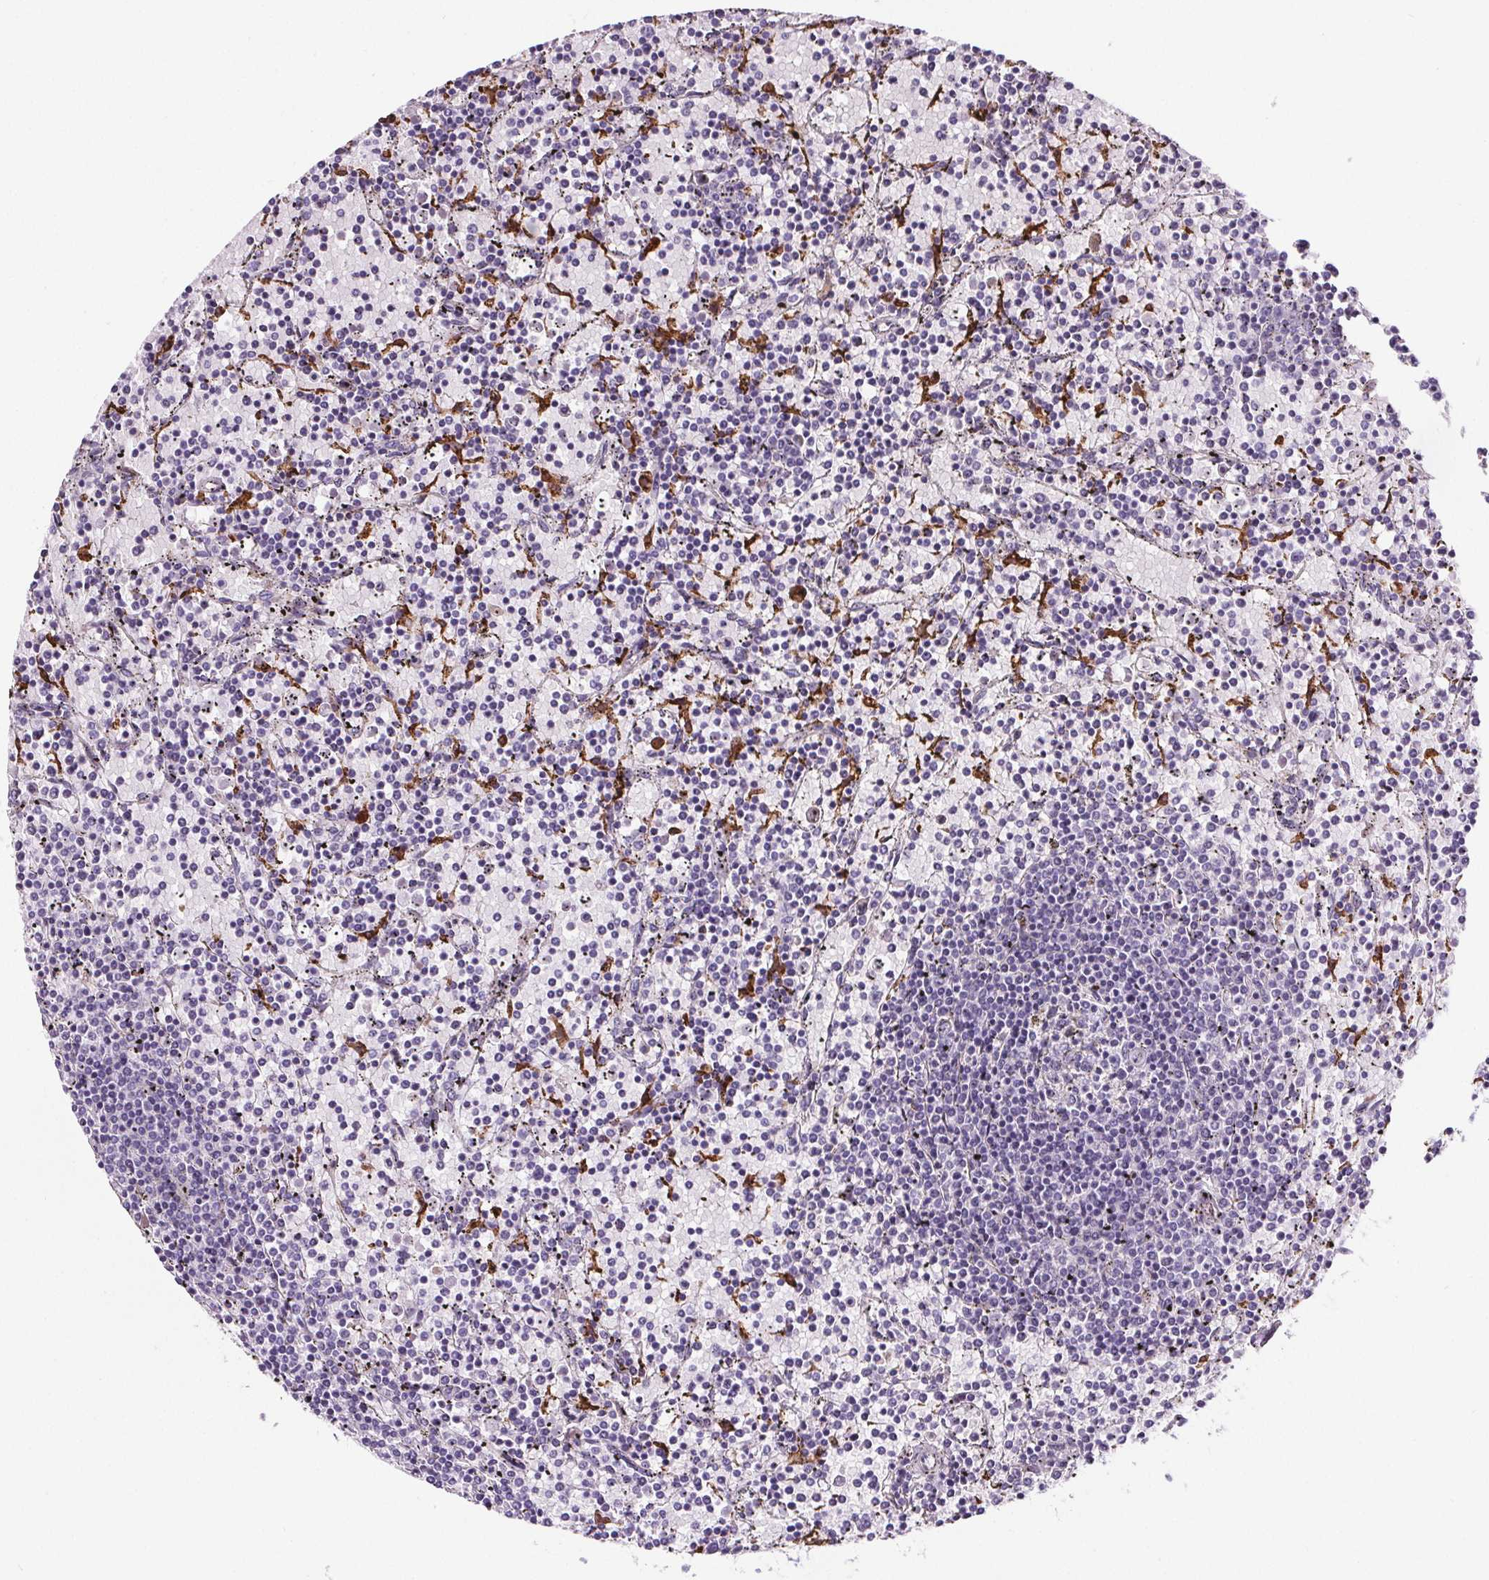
{"staining": {"intensity": "negative", "quantity": "none", "location": "none"}, "tissue": "lymphoma", "cell_type": "Tumor cells", "image_type": "cancer", "snomed": [{"axis": "morphology", "description": "Malignant lymphoma, non-Hodgkin's type, Low grade"}, {"axis": "topography", "description": "Spleen"}], "caption": "Immunohistochemistry (IHC) photomicrograph of neoplastic tissue: malignant lymphoma, non-Hodgkin's type (low-grade) stained with DAB exhibits no significant protein staining in tumor cells.", "gene": "CD5L", "patient": {"sex": "female", "age": 77}}